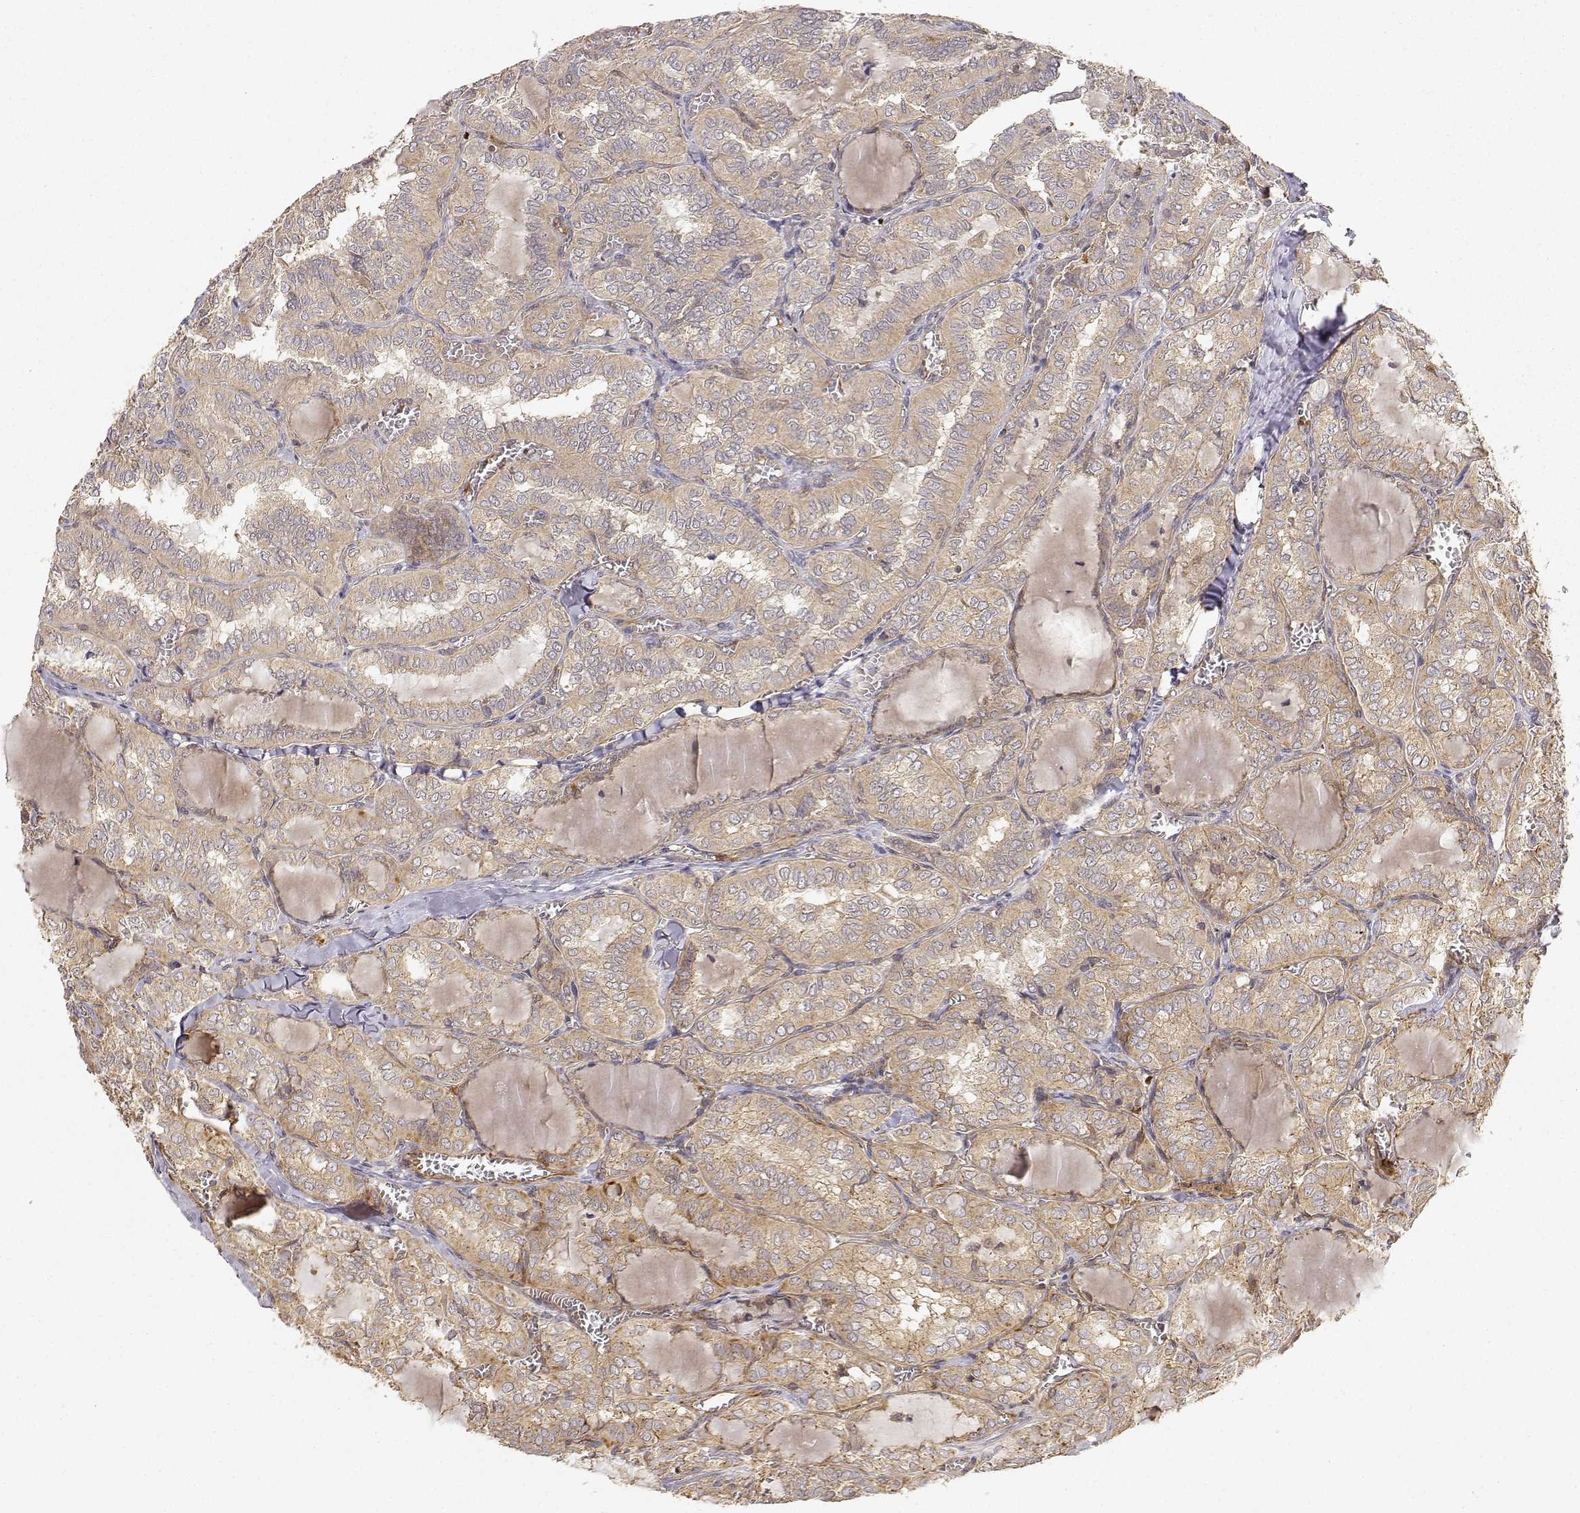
{"staining": {"intensity": "weak", "quantity": ">75%", "location": "cytoplasmic/membranous"}, "tissue": "thyroid cancer", "cell_type": "Tumor cells", "image_type": "cancer", "snomed": [{"axis": "morphology", "description": "Papillary adenocarcinoma, NOS"}, {"axis": "topography", "description": "Thyroid gland"}], "caption": "The micrograph exhibits staining of thyroid cancer (papillary adenocarcinoma), revealing weak cytoplasmic/membranous protein expression (brown color) within tumor cells. The protein of interest is stained brown, and the nuclei are stained in blue (DAB IHC with brightfield microscopy, high magnification).", "gene": "CDK5RAP2", "patient": {"sex": "female", "age": 41}}